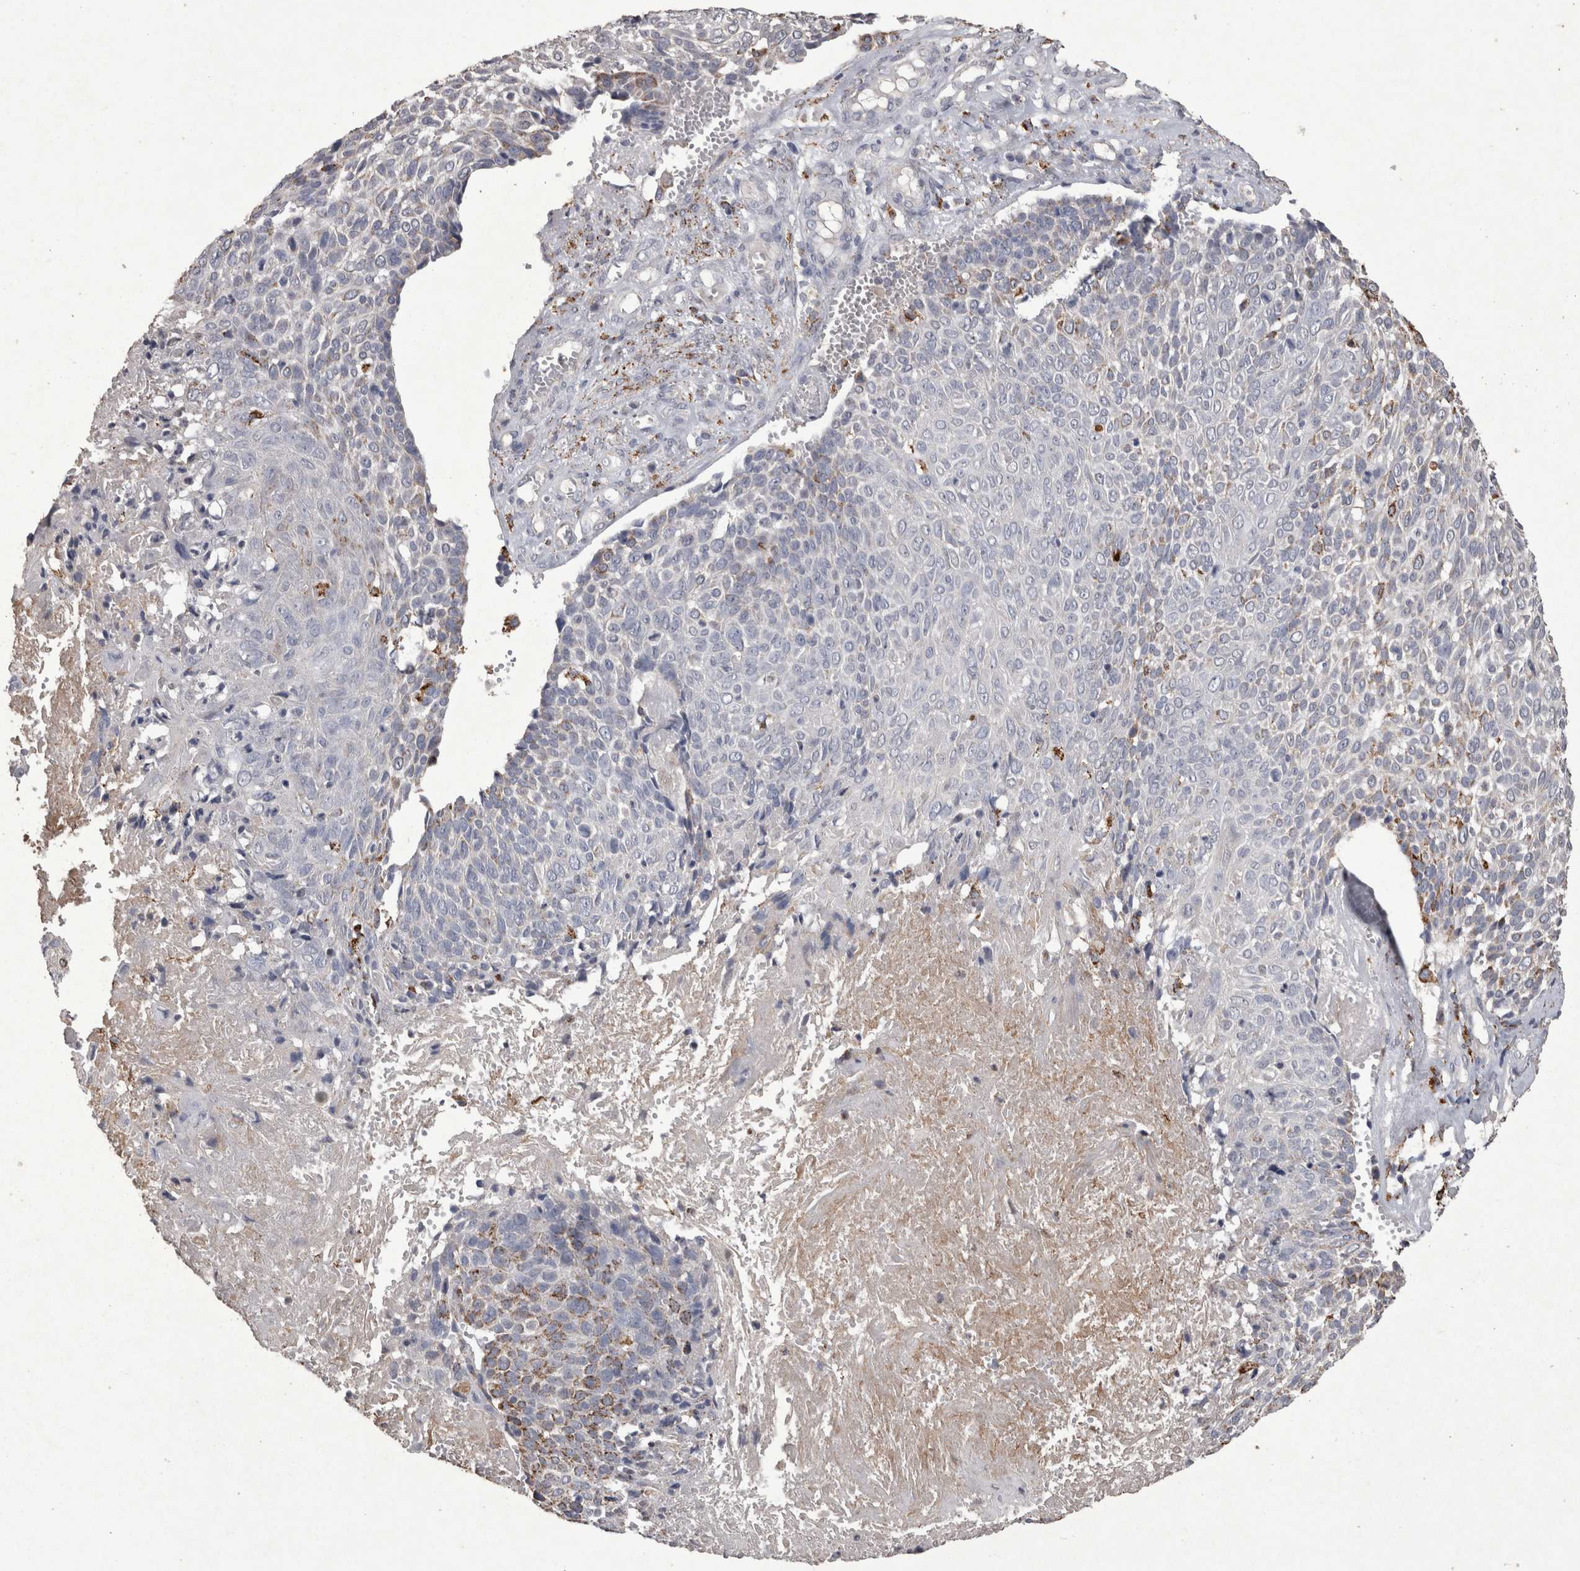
{"staining": {"intensity": "moderate", "quantity": "<25%", "location": "cytoplasmic/membranous"}, "tissue": "cervical cancer", "cell_type": "Tumor cells", "image_type": "cancer", "snomed": [{"axis": "morphology", "description": "Squamous cell carcinoma, NOS"}, {"axis": "topography", "description": "Cervix"}], "caption": "There is low levels of moderate cytoplasmic/membranous staining in tumor cells of cervical cancer, as demonstrated by immunohistochemical staining (brown color).", "gene": "DKK3", "patient": {"sex": "female", "age": 74}}